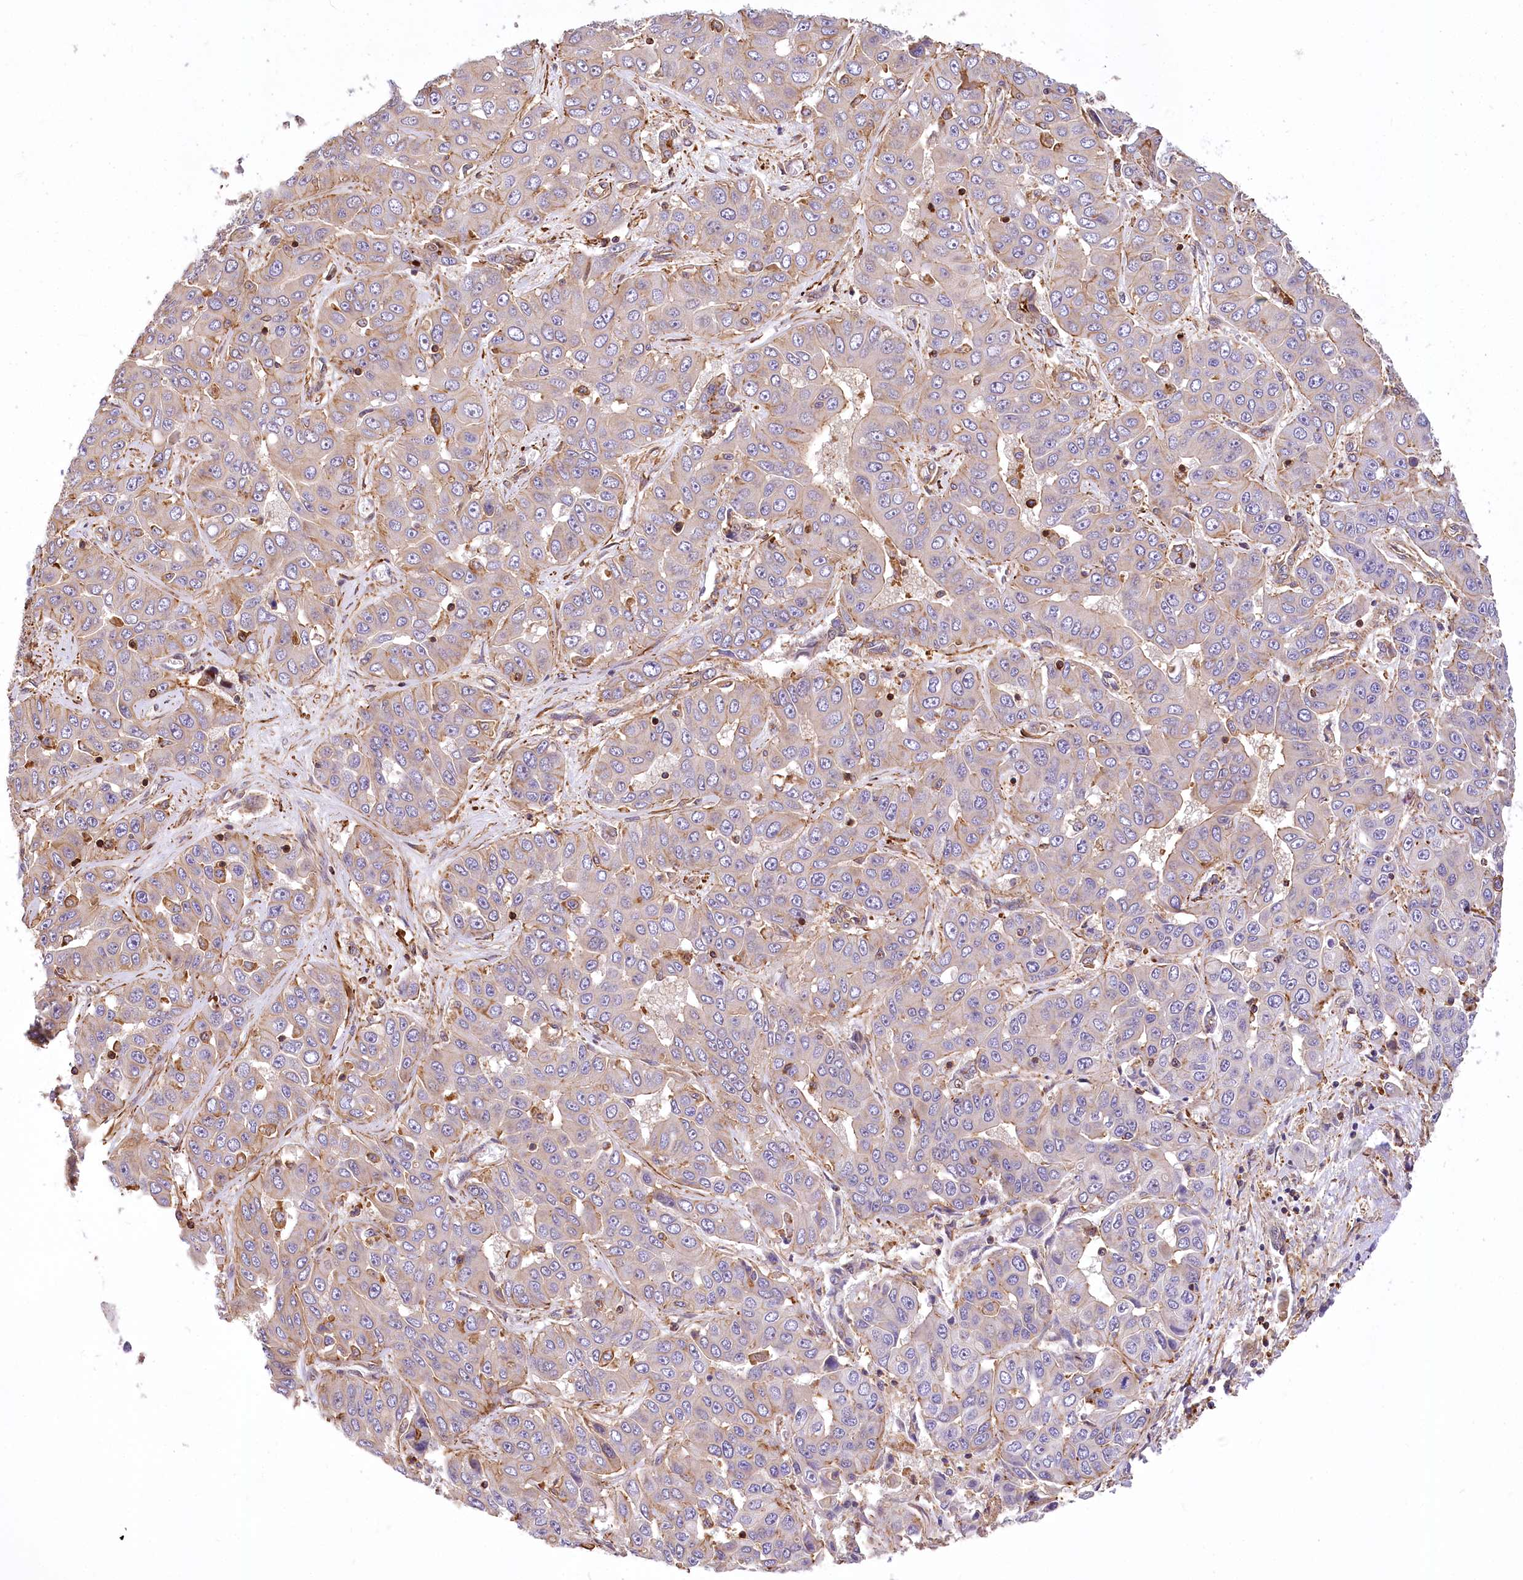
{"staining": {"intensity": "negative", "quantity": "none", "location": "none"}, "tissue": "liver cancer", "cell_type": "Tumor cells", "image_type": "cancer", "snomed": [{"axis": "morphology", "description": "Cholangiocarcinoma"}, {"axis": "topography", "description": "Liver"}], "caption": "This image is of cholangiocarcinoma (liver) stained with IHC to label a protein in brown with the nuclei are counter-stained blue. There is no staining in tumor cells. The staining was performed using DAB to visualize the protein expression in brown, while the nuclei were stained in blue with hematoxylin (Magnification: 20x).", "gene": "DPP3", "patient": {"sex": "female", "age": 52}}